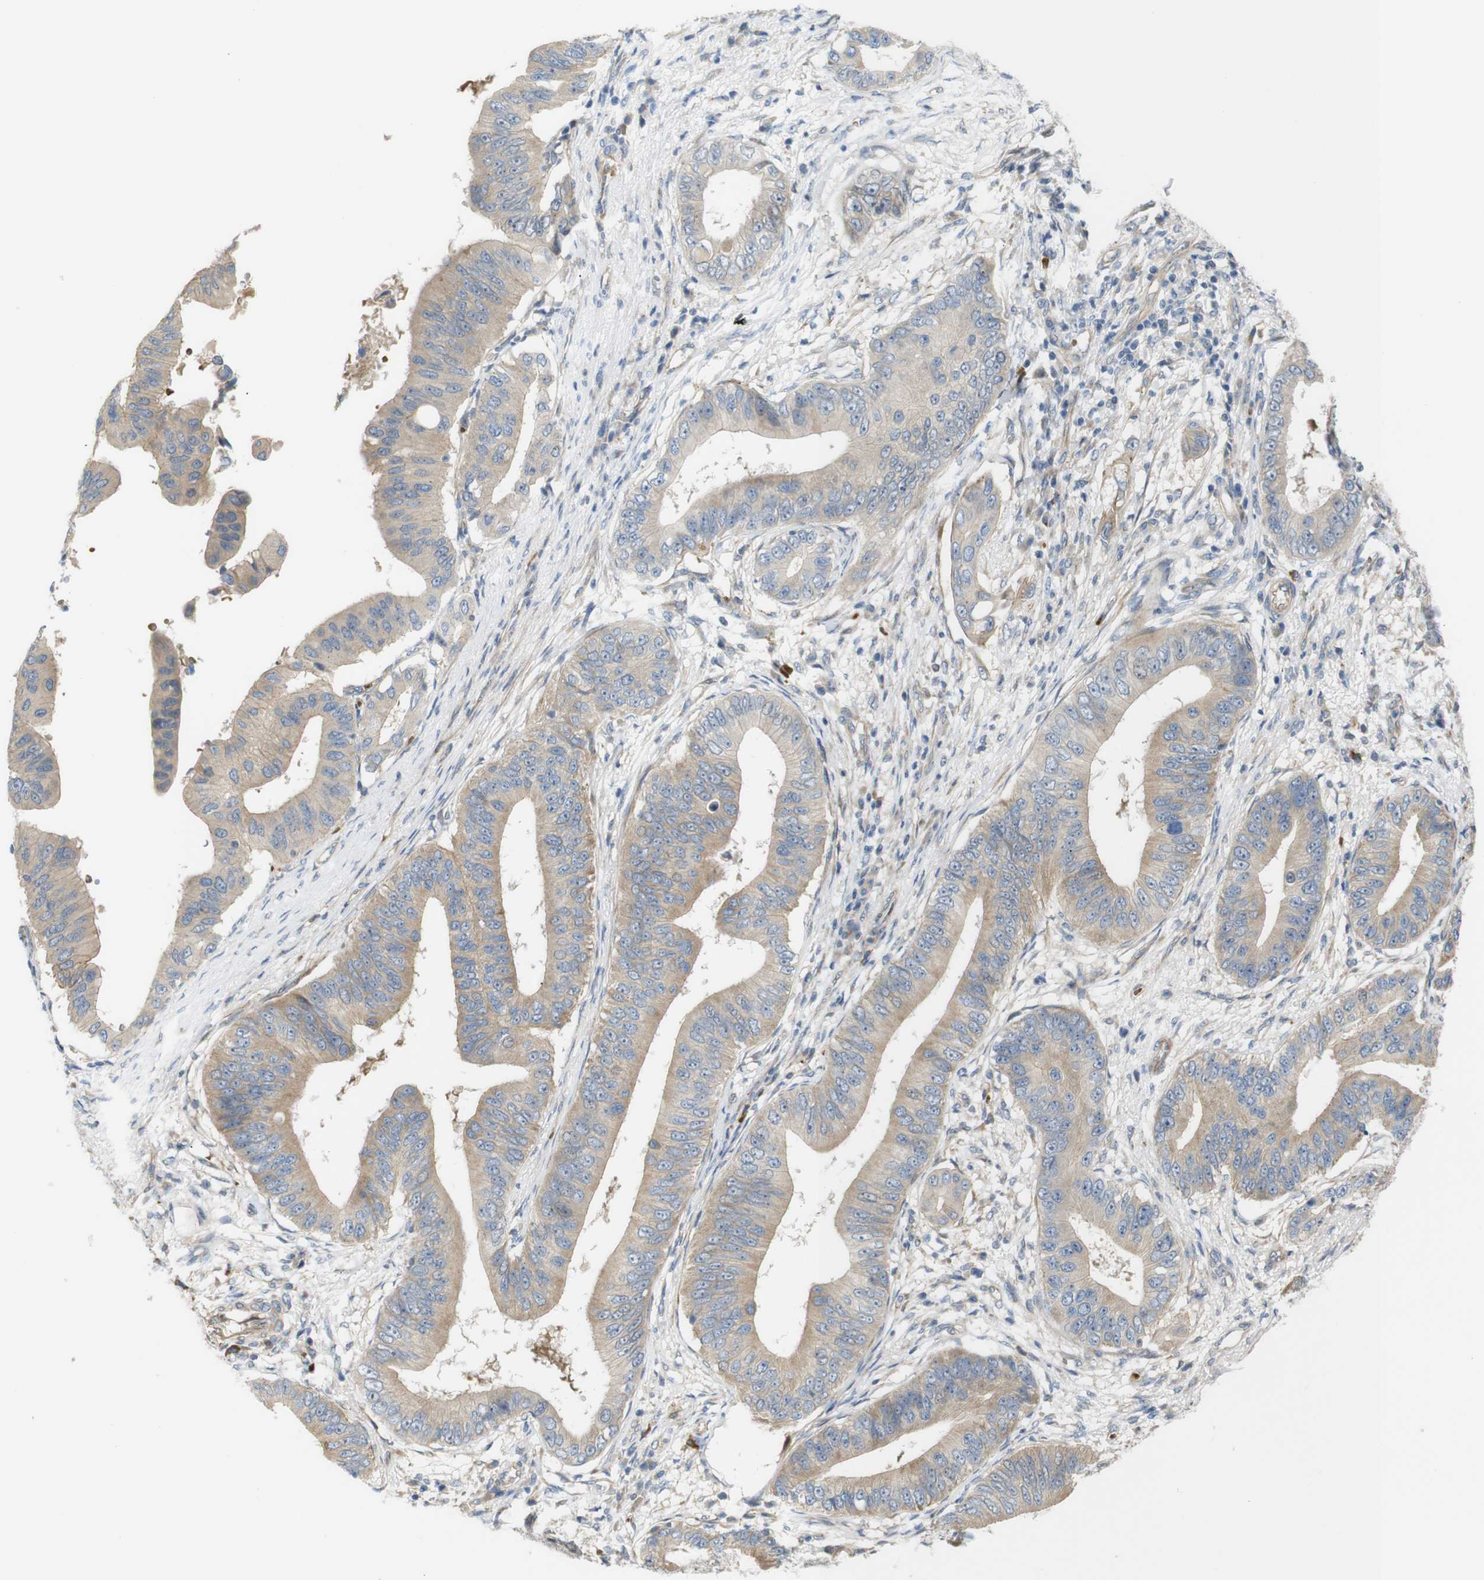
{"staining": {"intensity": "weak", "quantity": ">75%", "location": "cytoplasmic/membranous"}, "tissue": "pancreatic cancer", "cell_type": "Tumor cells", "image_type": "cancer", "snomed": [{"axis": "morphology", "description": "Adenocarcinoma, NOS"}, {"axis": "topography", "description": "Pancreas"}], "caption": "The image demonstrates staining of adenocarcinoma (pancreatic), revealing weak cytoplasmic/membranous protein positivity (brown color) within tumor cells.", "gene": "RPTOR", "patient": {"sex": "male", "age": 77}}